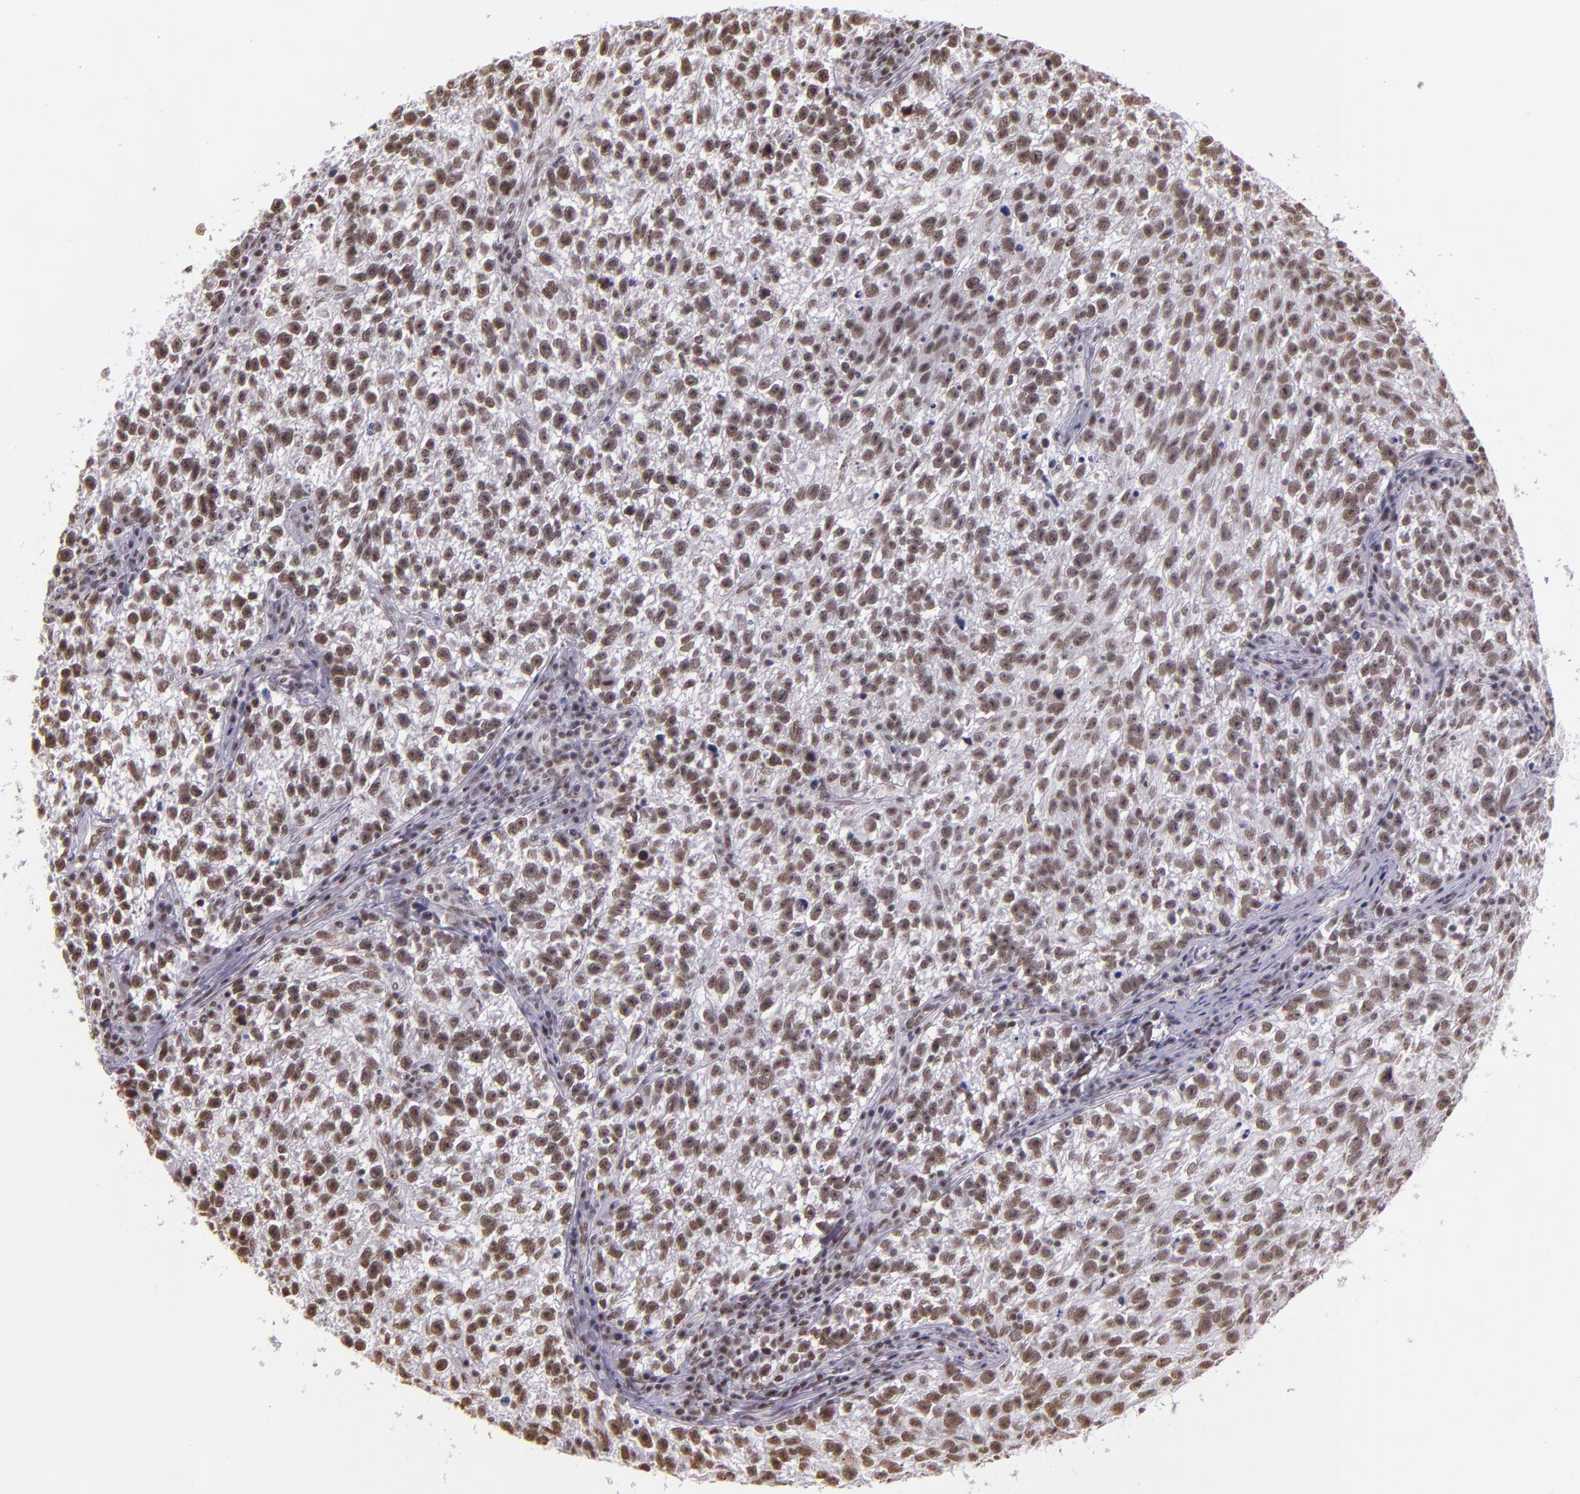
{"staining": {"intensity": "moderate", "quantity": ">75%", "location": "nuclear"}, "tissue": "testis cancer", "cell_type": "Tumor cells", "image_type": "cancer", "snomed": [{"axis": "morphology", "description": "Seminoma, NOS"}, {"axis": "topography", "description": "Testis"}], "caption": "Moderate nuclear expression is appreciated in about >75% of tumor cells in seminoma (testis).", "gene": "USF1", "patient": {"sex": "male", "age": 38}}